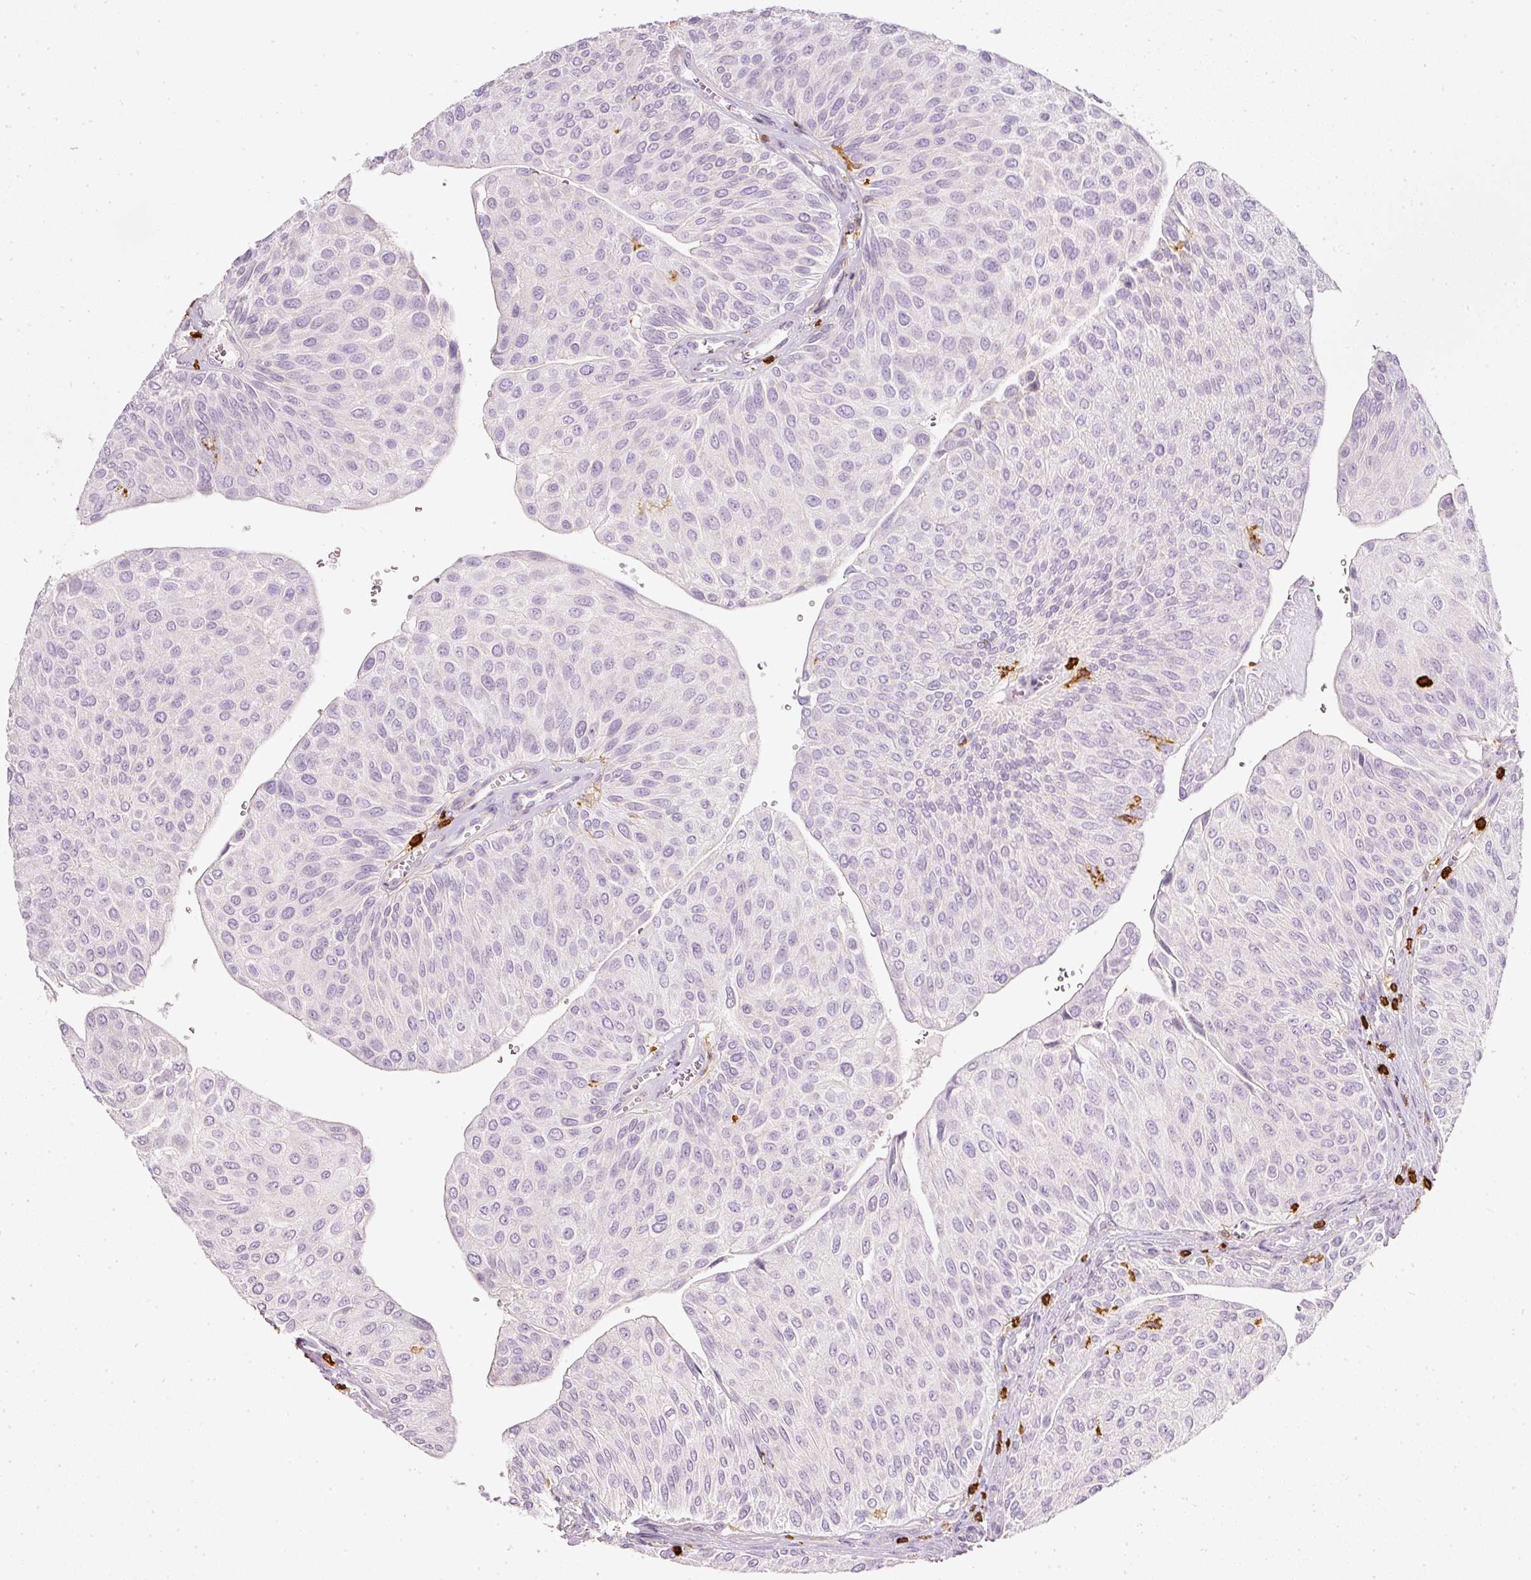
{"staining": {"intensity": "negative", "quantity": "none", "location": "none"}, "tissue": "urothelial cancer", "cell_type": "Tumor cells", "image_type": "cancer", "snomed": [{"axis": "morphology", "description": "Urothelial carcinoma, NOS"}, {"axis": "topography", "description": "Urinary bladder"}], "caption": "This is a photomicrograph of immunohistochemistry staining of urothelial cancer, which shows no positivity in tumor cells.", "gene": "EVL", "patient": {"sex": "male", "age": 67}}